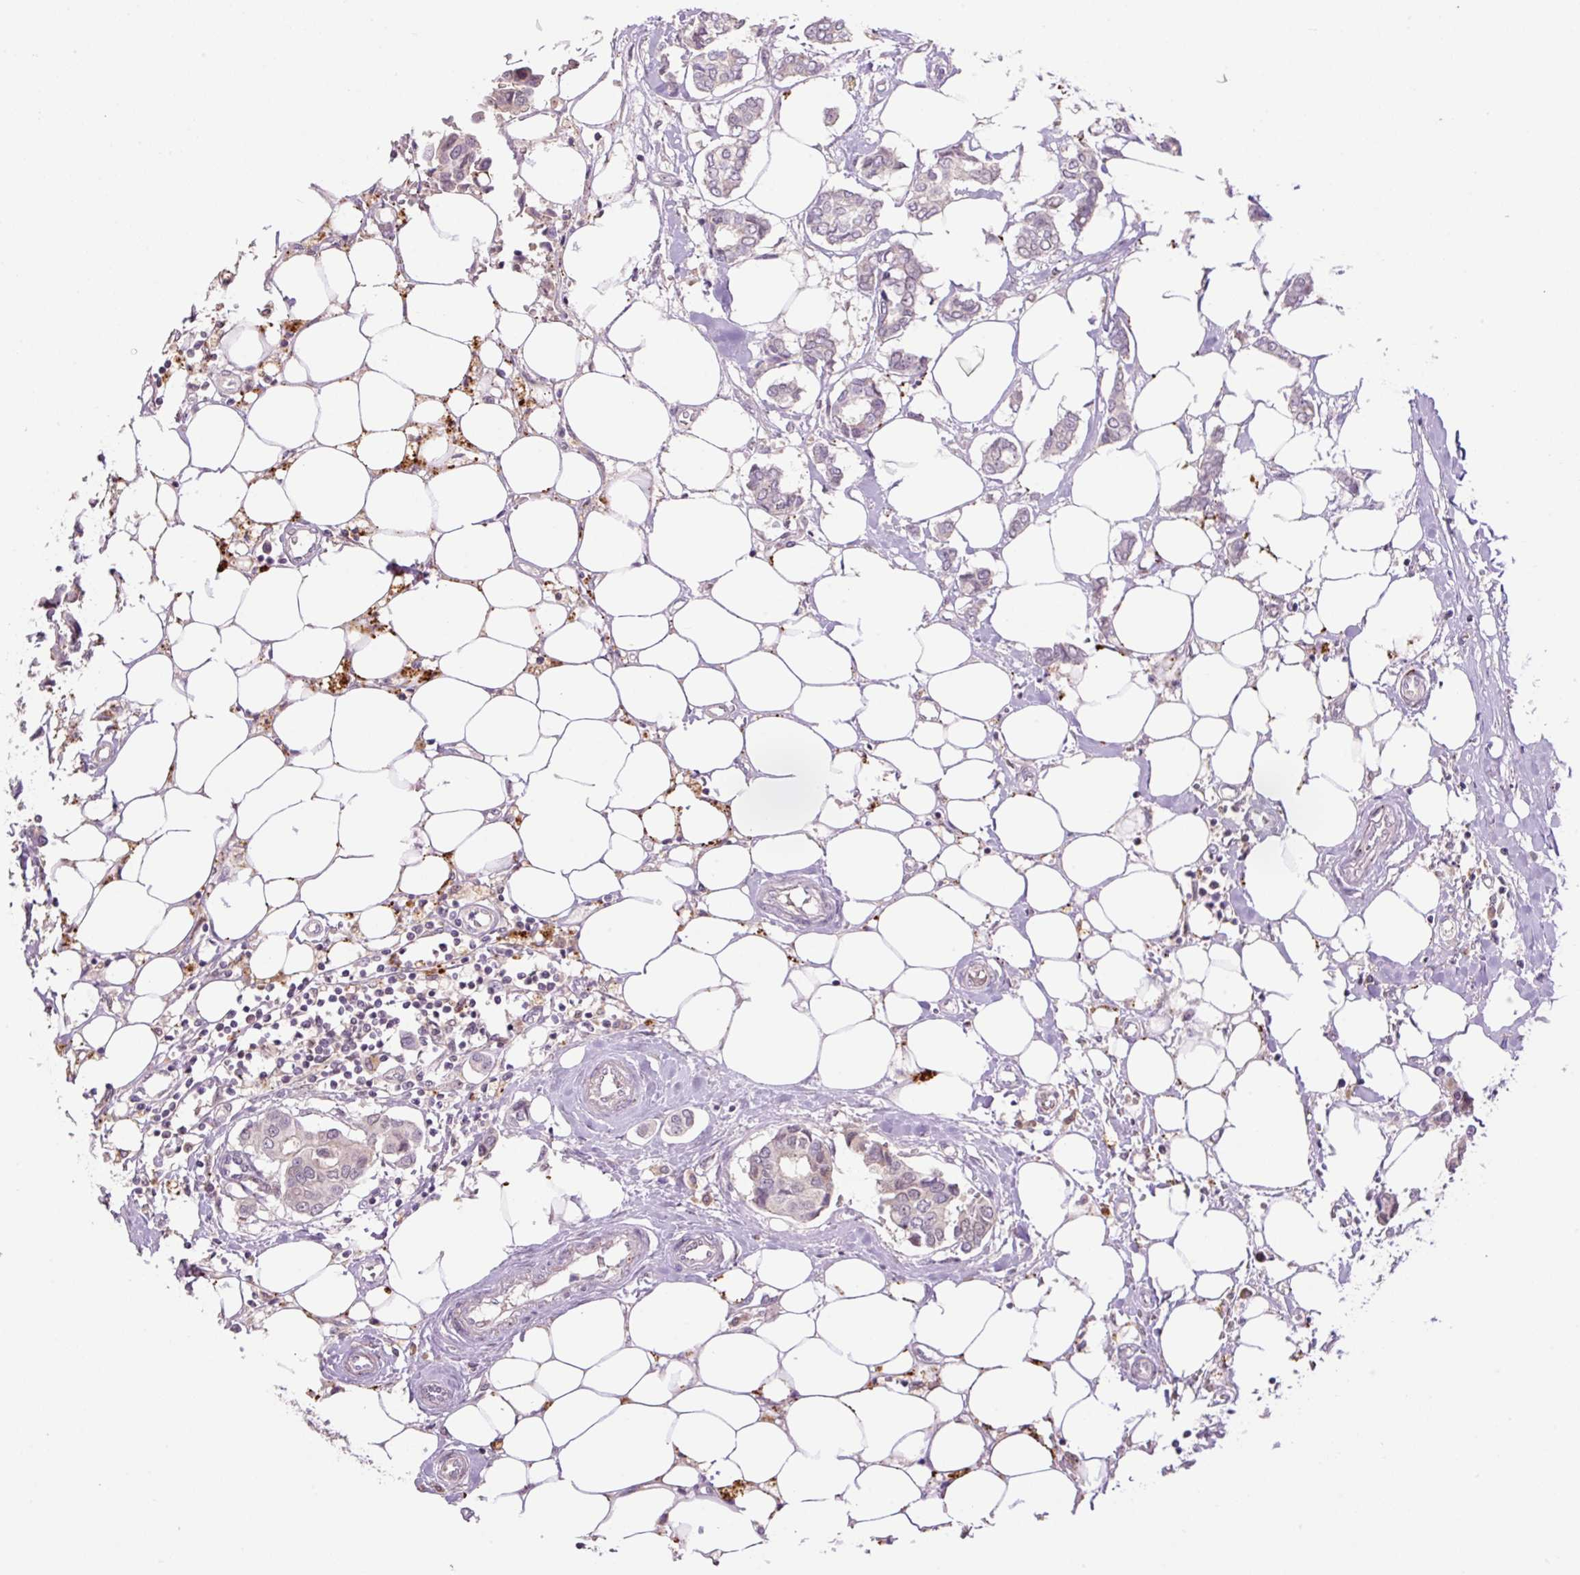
{"staining": {"intensity": "weak", "quantity": "<25%", "location": "cytoplasmic/membranous,nuclear"}, "tissue": "breast cancer", "cell_type": "Tumor cells", "image_type": "cancer", "snomed": [{"axis": "morphology", "description": "Duct carcinoma"}, {"axis": "topography", "description": "Breast"}], "caption": "A photomicrograph of breast cancer (infiltrating ductal carcinoma) stained for a protein reveals no brown staining in tumor cells.", "gene": "HABP4", "patient": {"sex": "female", "age": 73}}